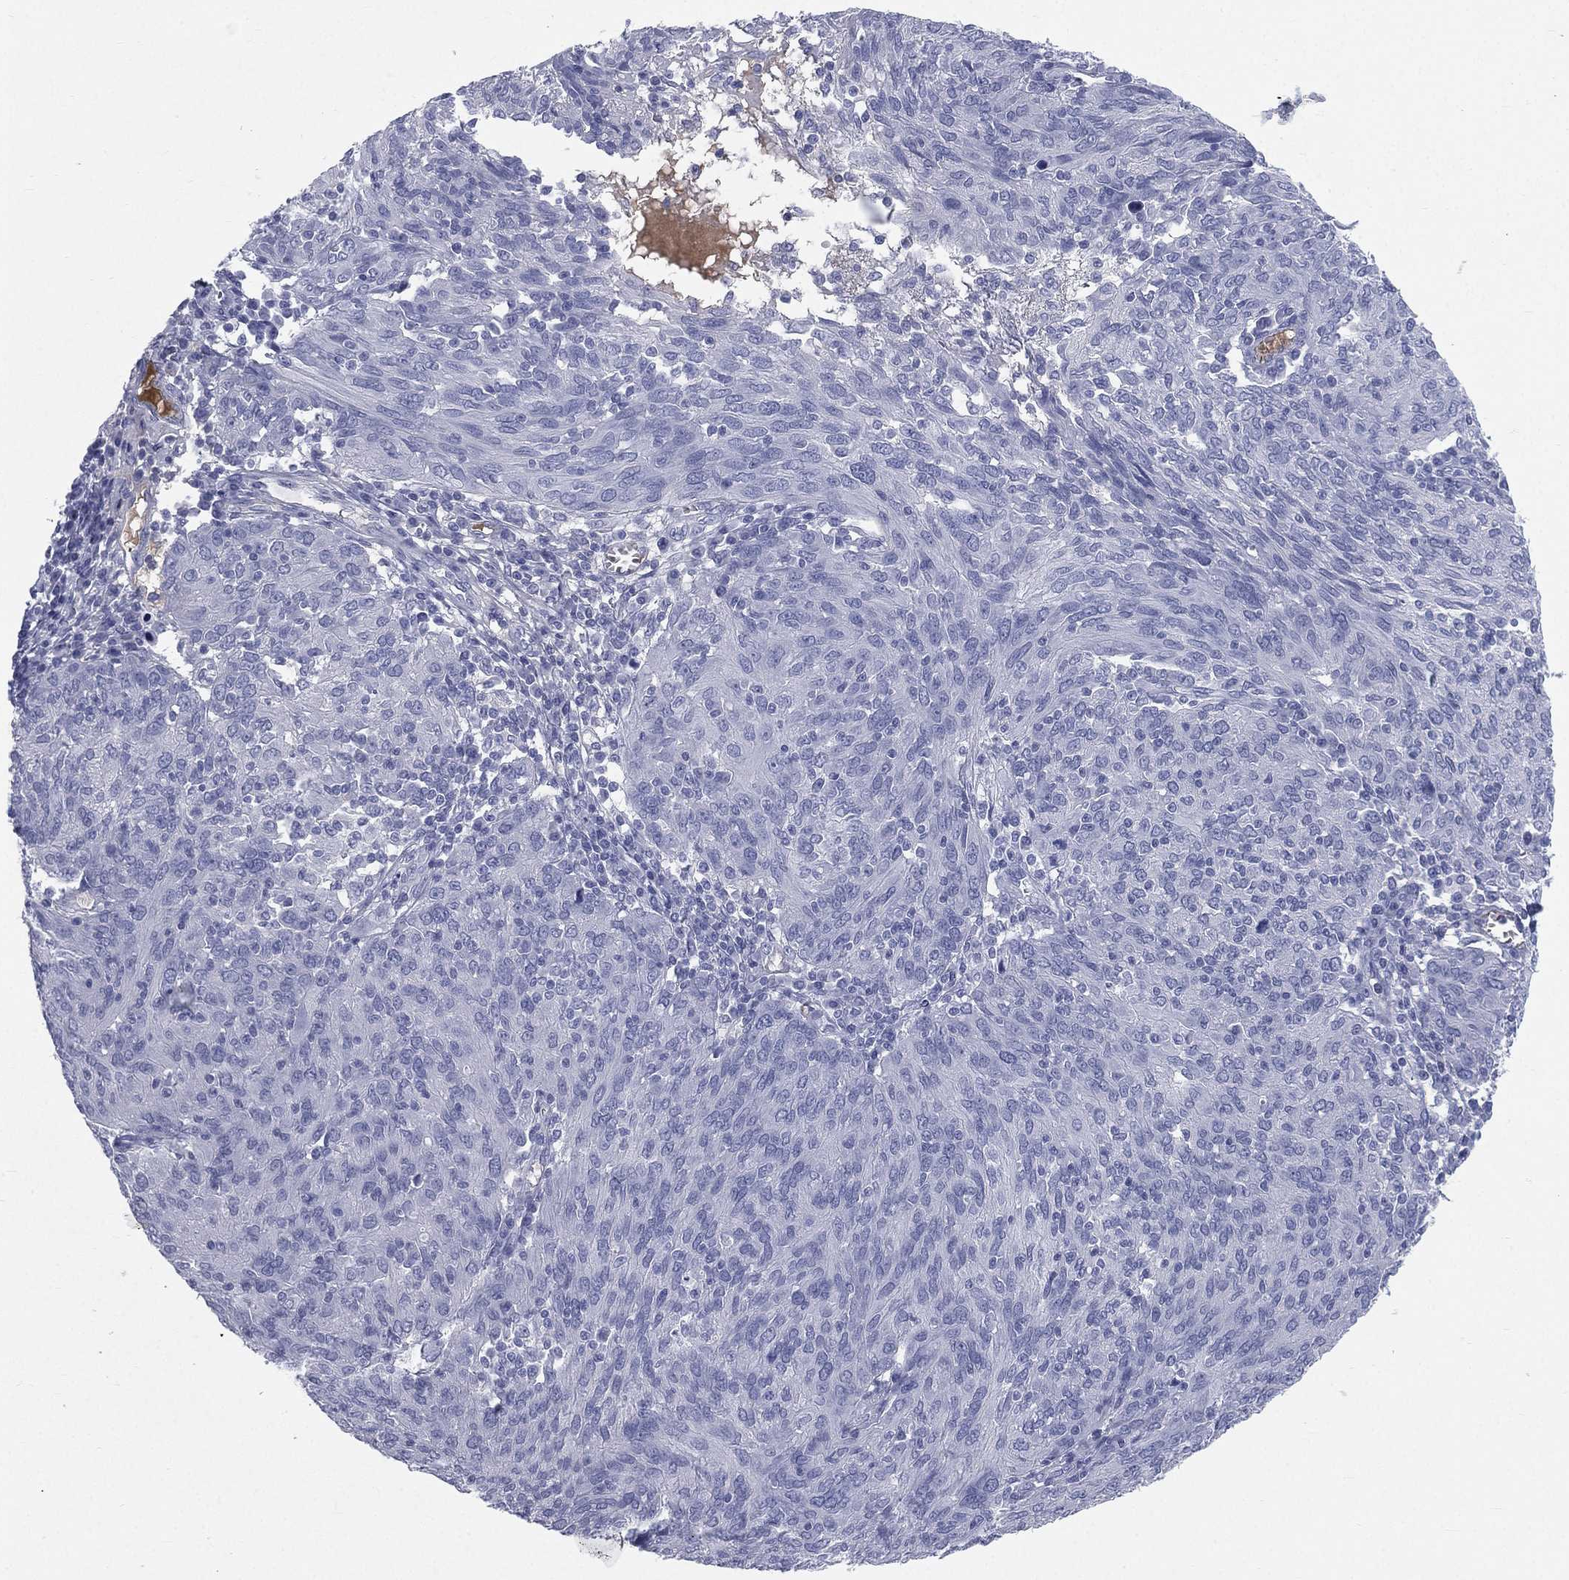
{"staining": {"intensity": "negative", "quantity": "none", "location": "none"}, "tissue": "ovarian cancer", "cell_type": "Tumor cells", "image_type": "cancer", "snomed": [{"axis": "morphology", "description": "Carcinoma, endometroid"}, {"axis": "topography", "description": "Ovary"}], "caption": "Image shows no protein staining in tumor cells of endometroid carcinoma (ovarian) tissue. (DAB (3,3'-diaminobenzidine) immunohistochemistry visualized using brightfield microscopy, high magnification).", "gene": "HP", "patient": {"sex": "female", "age": 50}}